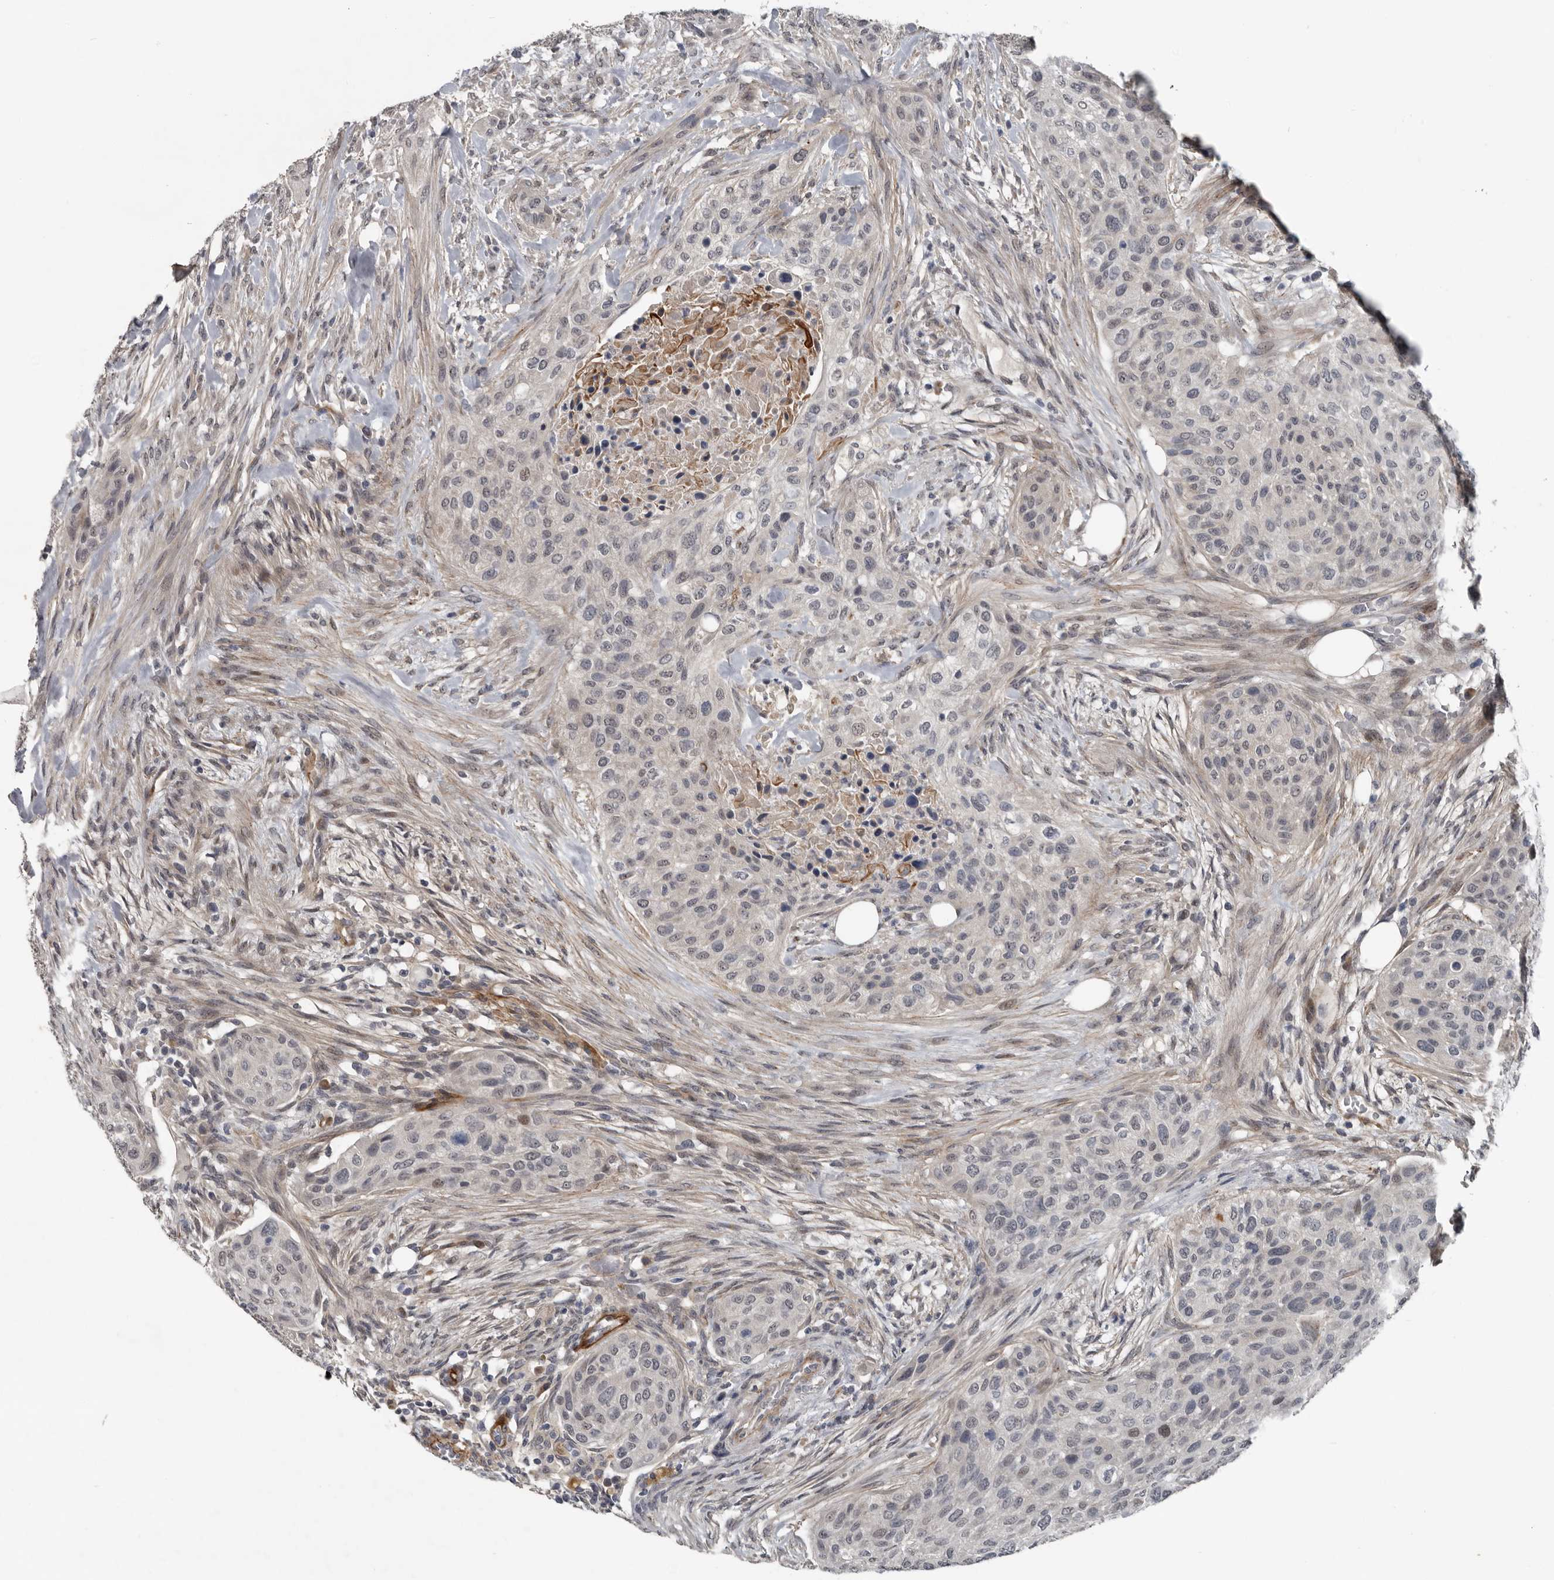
{"staining": {"intensity": "negative", "quantity": "none", "location": "none"}, "tissue": "urothelial cancer", "cell_type": "Tumor cells", "image_type": "cancer", "snomed": [{"axis": "morphology", "description": "Urothelial carcinoma, High grade"}, {"axis": "topography", "description": "Urinary bladder"}], "caption": "This histopathology image is of urothelial cancer stained with immunohistochemistry to label a protein in brown with the nuclei are counter-stained blue. There is no expression in tumor cells.", "gene": "C1orf216", "patient": {"sex": "male", "age": 35}}